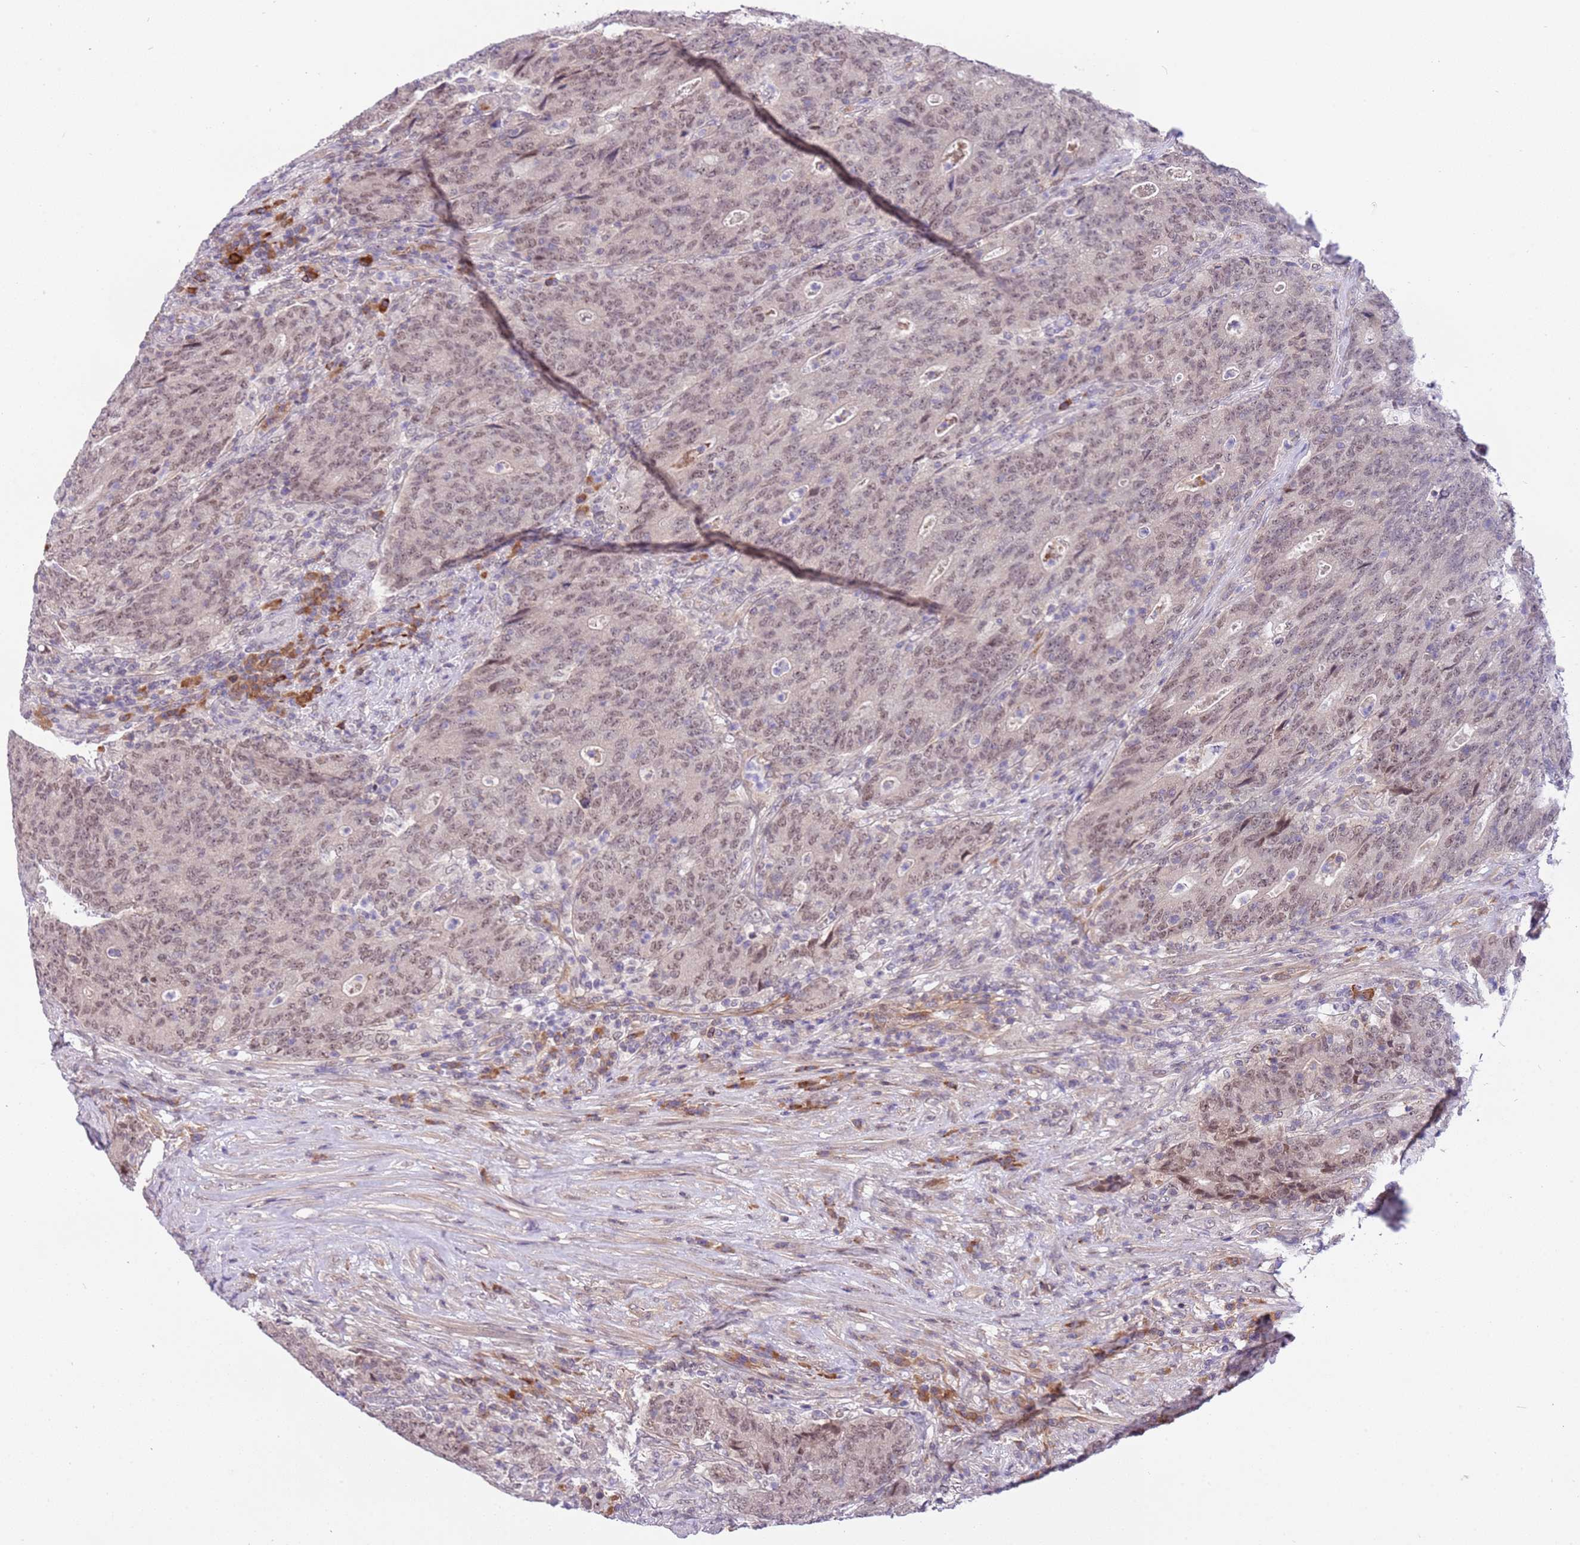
{"staining": {"intensity": "weak", "quantity": ">75%", "location": "nuclear"}, "tissue": "colorectal cancer", "cell_type": "Tumor cells", "image_type": "cancer", "snomed": [{"axis": "morphology", "description": "Adenocarcinoma, NOS"}, {"axis": "topography", "description": "Colon"}], "caption": "Human adenocarcinoma (colorectal) stained for a protein (brown) displays weak nuclear positive staining in approximately >75% of tumor cells.", "gene": "MAGEF1", "patient": {"sex": "female", "age": 75}}